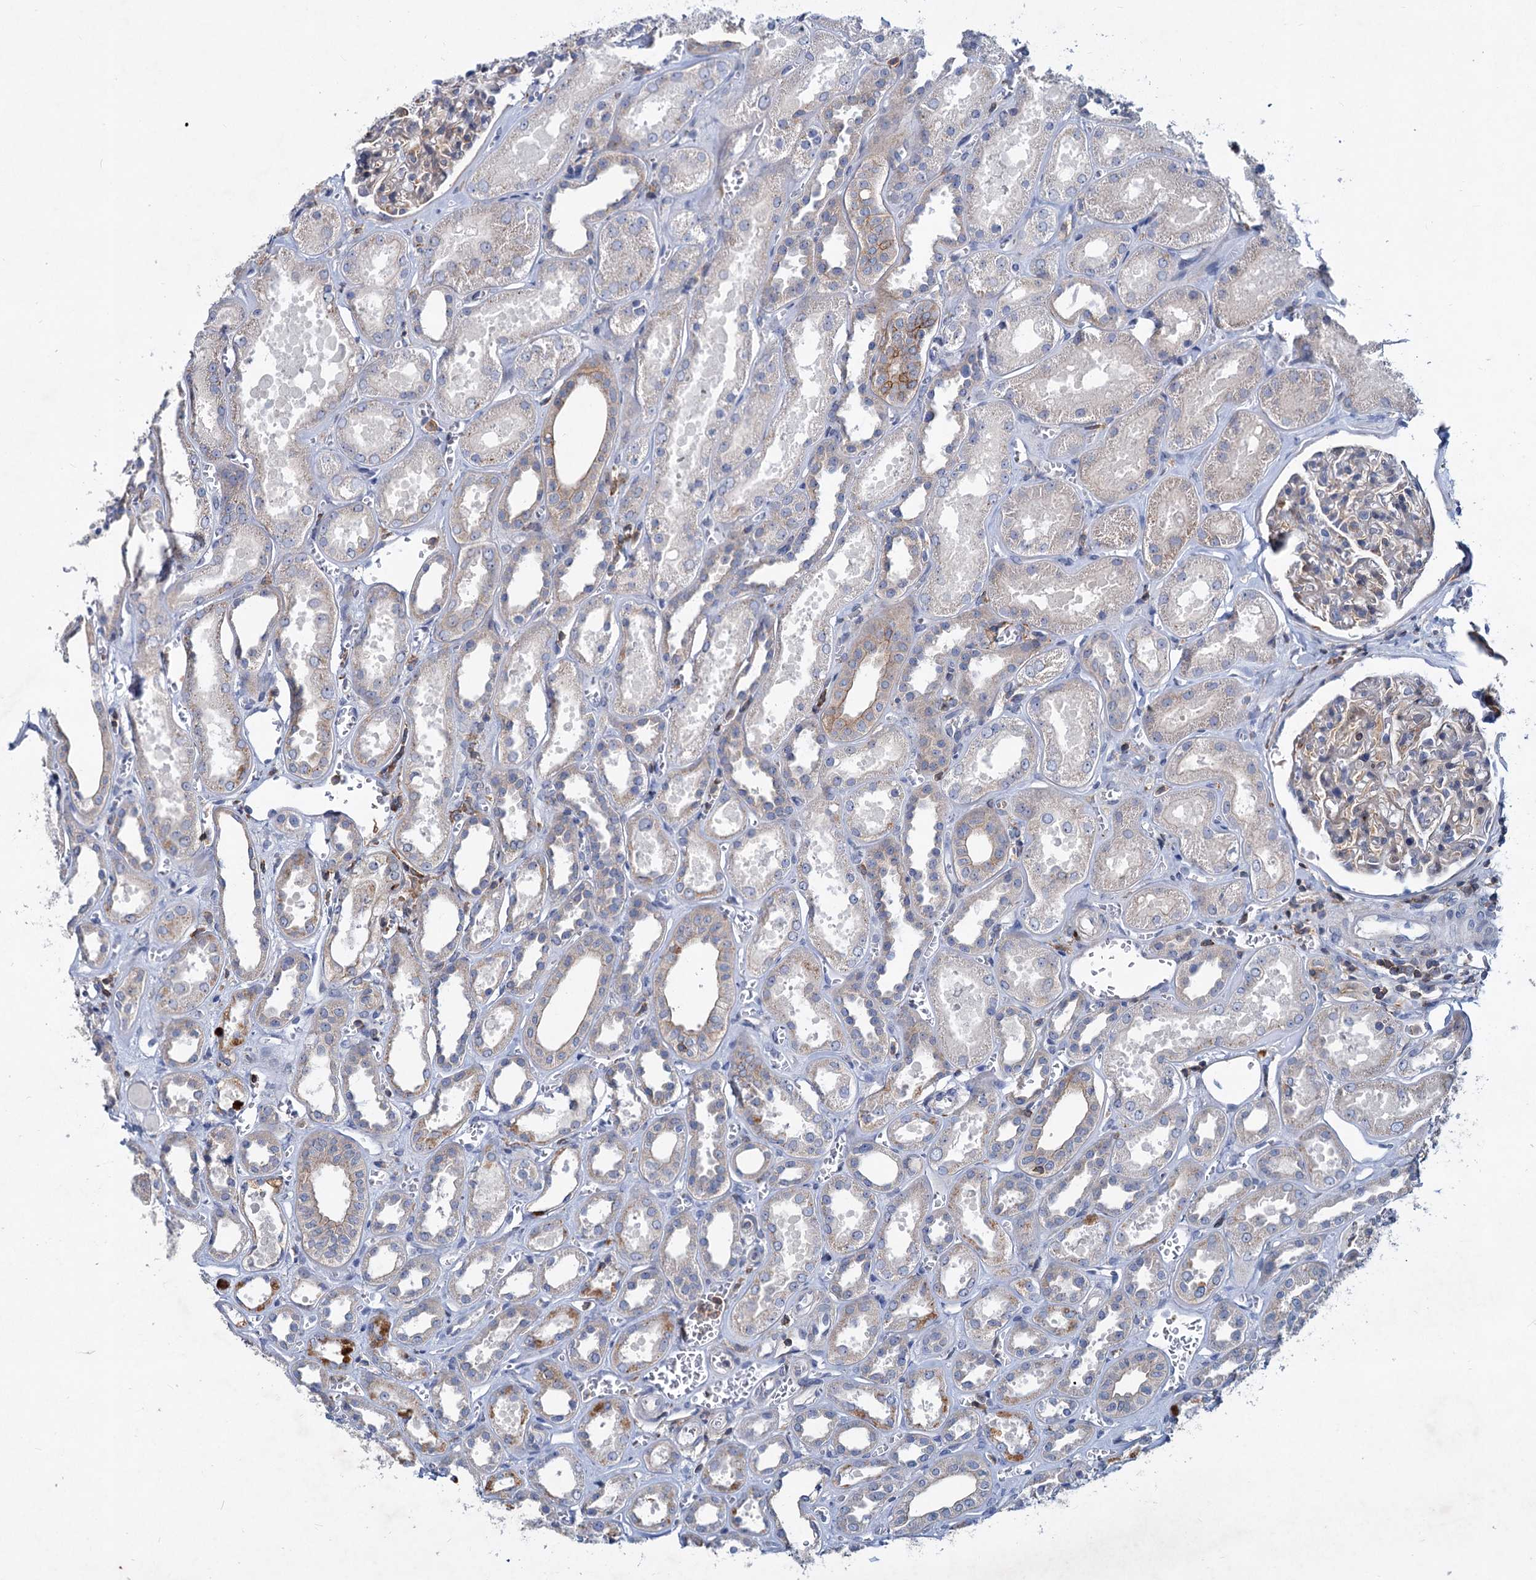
{"staining": {"intensity": "weak", "quantity": "<25%", "location": "cytoplasmic/membranous"}, "tissue": "kidney", "cell_type": "Cells in glomeruli", "image_type": "normal", "snomed": [{"axis": "morphology", "description": "Normal tissue, NOS"}, {"axis": "morphology", "description": "Adenocarcinoma, NOS"}, {"axis": "topography", "description": "Kidney"}], "caption": "This is an IHC image of unremarkable kidney. There is no staining in cells in glomeruli.", "gene": "LRCH4", "patient": {"sex": "female", "age": 68}}